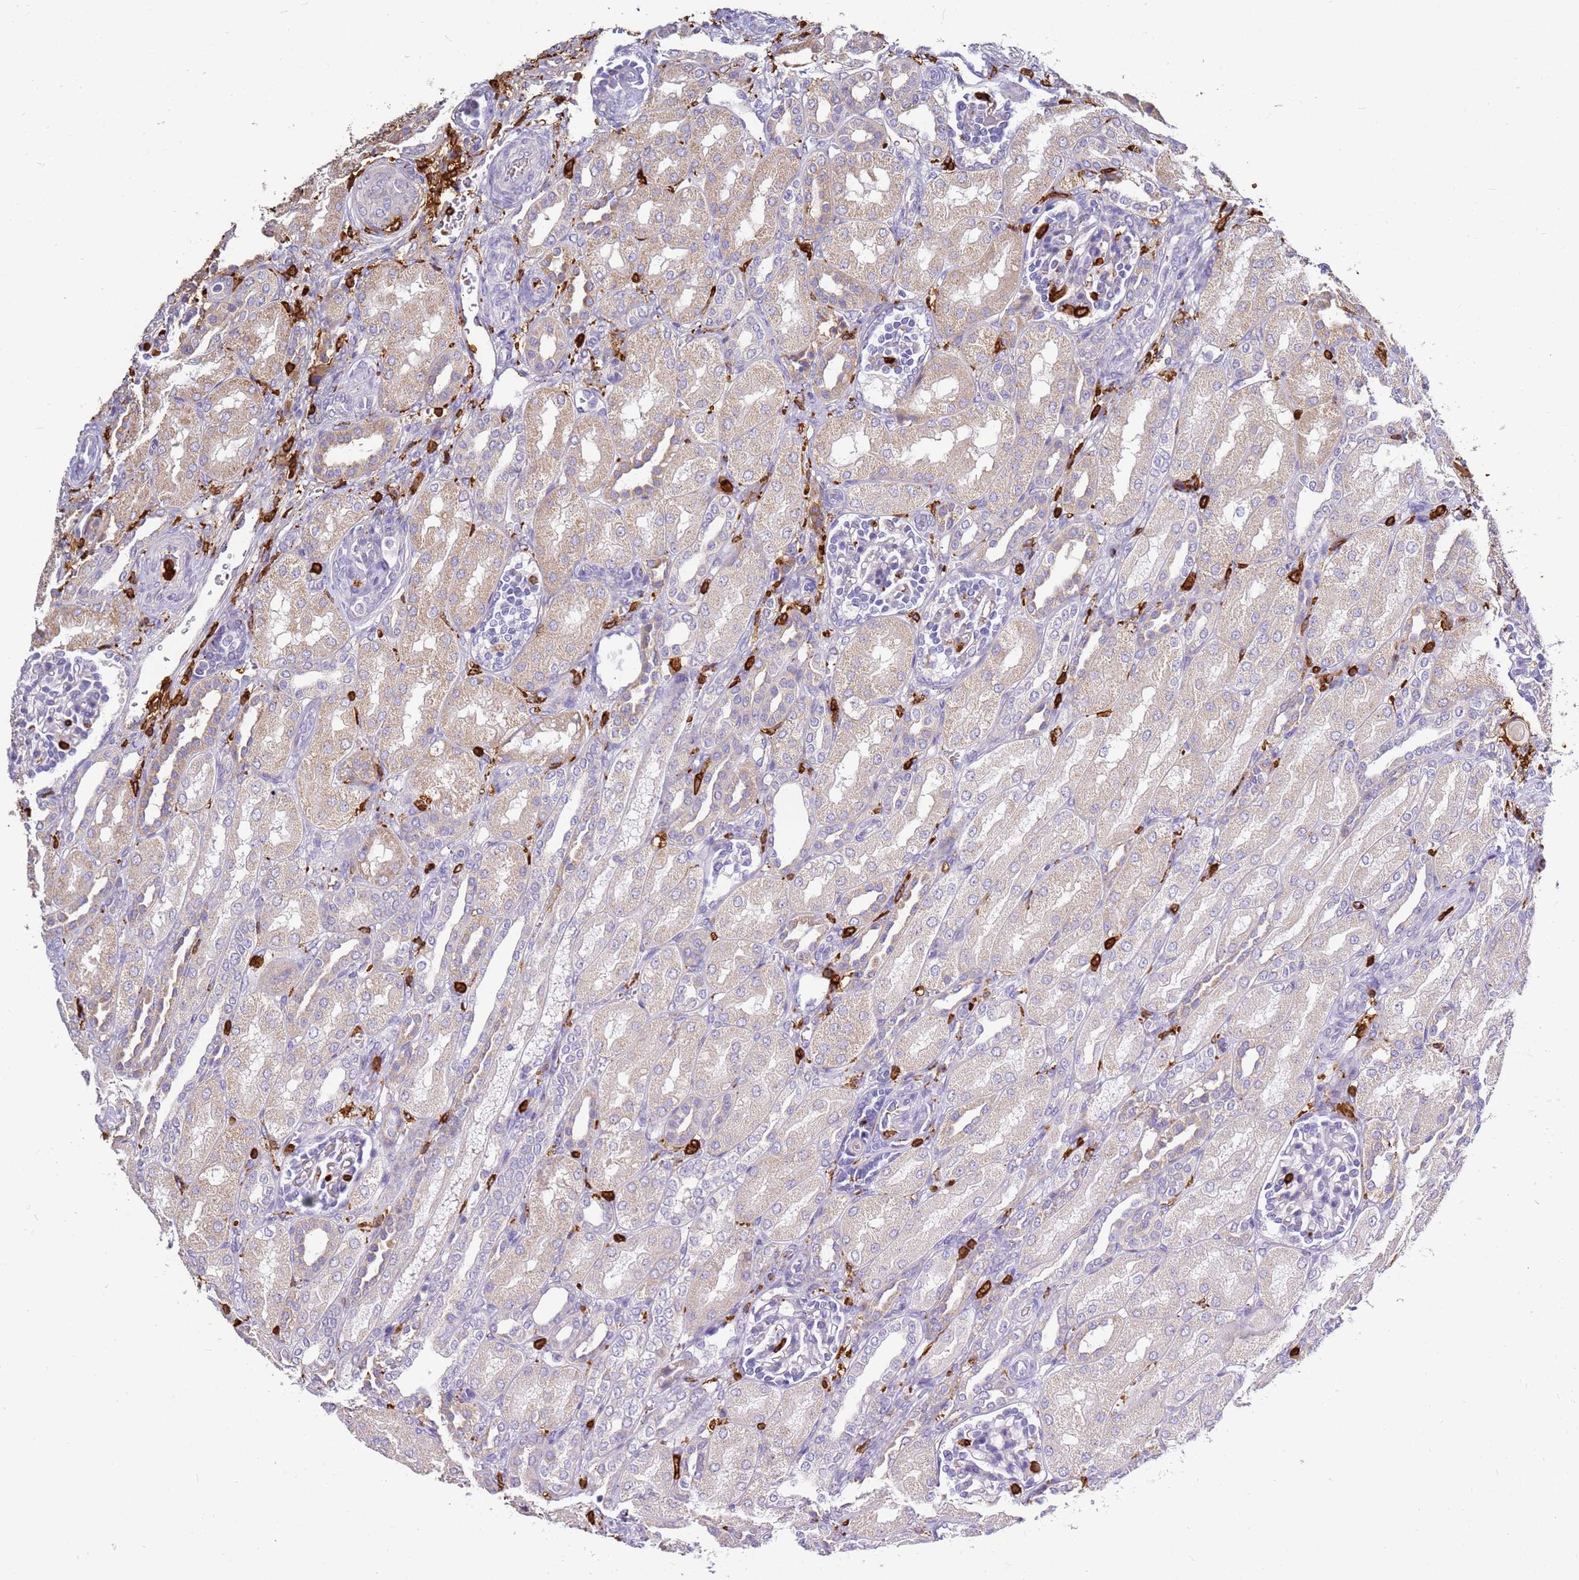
{"staining": {"intensity": "negative", "quantity": "none", "location": "none"}, "tissue": "kidney", "cell_type": "Cells in glomeruli", "image_type": "normal", "snomed": [{"axis": "morphology", "description": "Normal tissue, NOS"}, {"axis": "morphology", "description": "Neoplasm, malignant, NOS"}, {"axis": "topography", "description": "Kidney"}], "caption": "Micrograph shows no significant protein expression in cells in glomeruli of normal kidney. (Brightfield microscopy of DAB immunohistochemistry (IHC) at high magnification).", "gene": "CORO1A", "patient": {"sex": "female", "age": 1}}